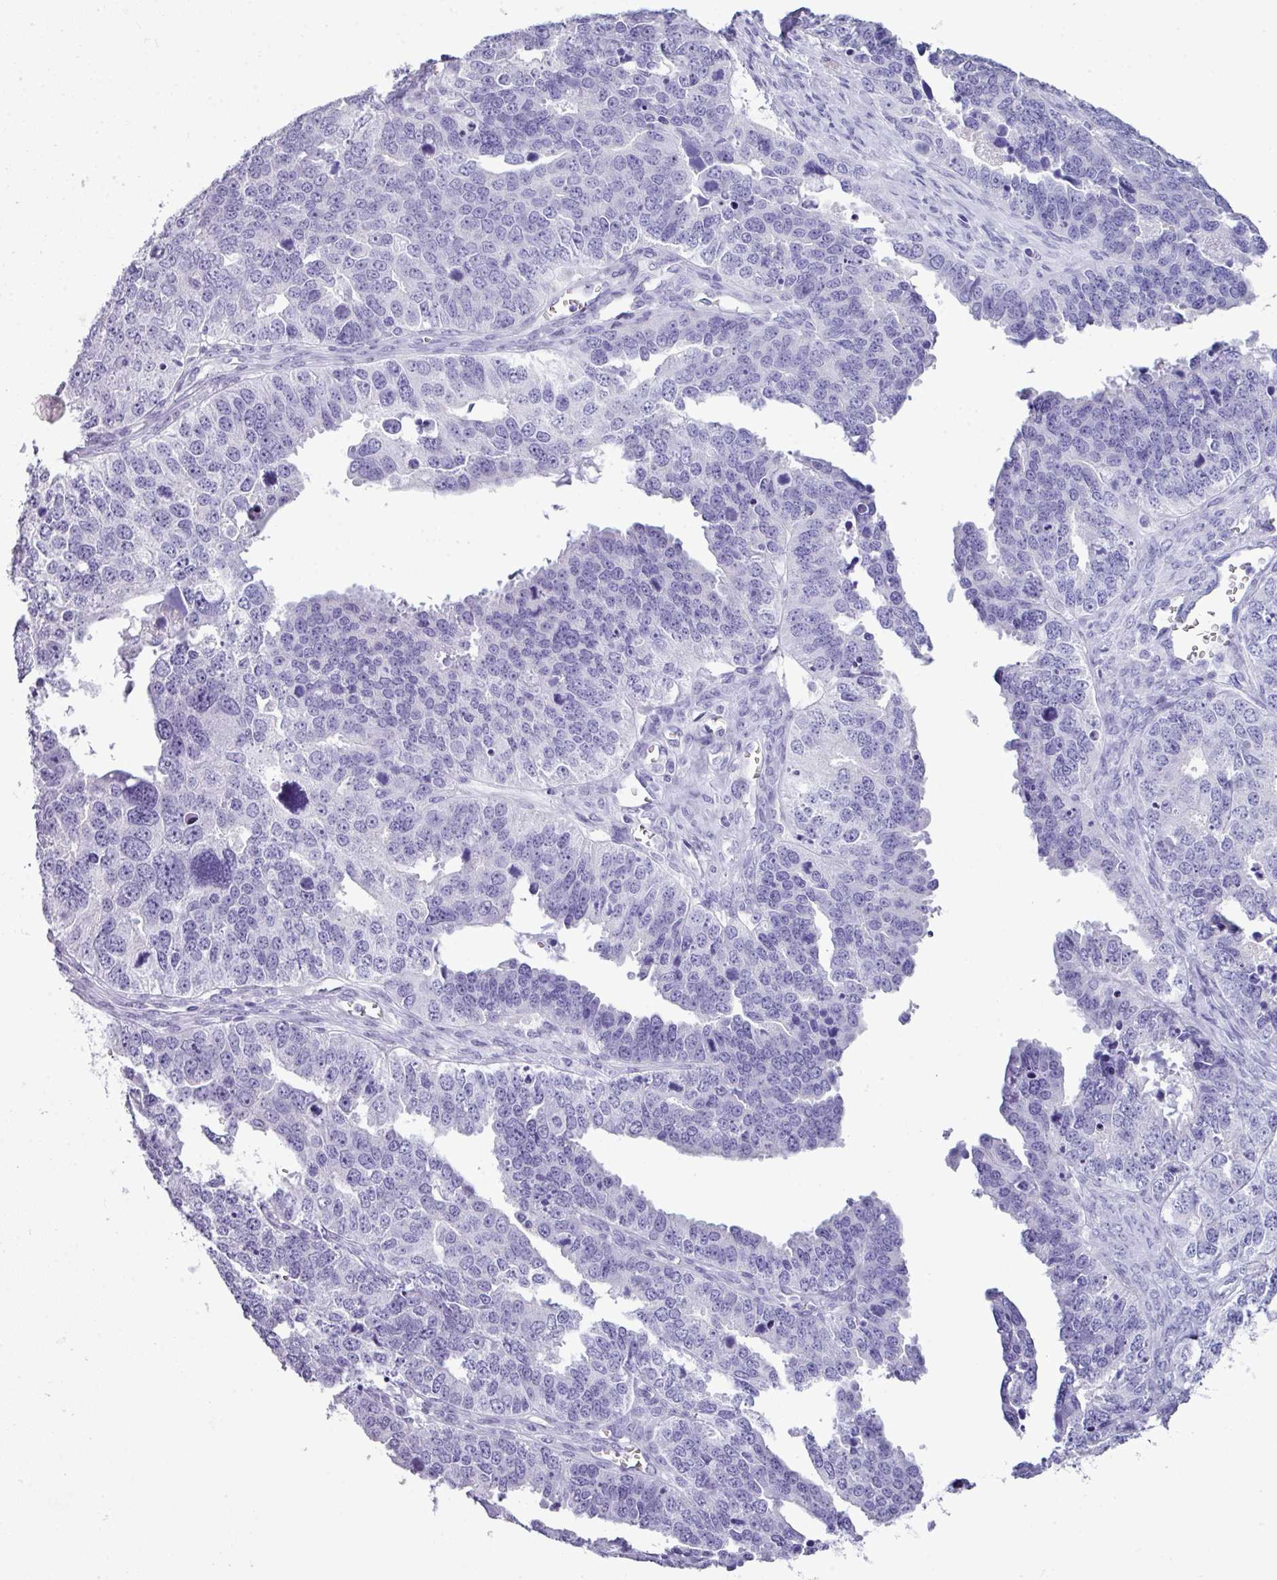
{"staining": {"intensity": "negative", "quantity": "none", "location": "none"}, "tissue": "ovarian cancer", "cell_type": "Tumor cells", "image_type": "cancer", "snomed": [{"axis": "morphology", "description": "Cystadenocarcinoma, serous, NOS"}, {"axis": "topography", "description": "Ovary"}], "caption": "The IHC image has no significant staining in tumor cells of ovarian serous cystadenocarcinoma tissue.", "gene": "ABCC5", "patient": {"sex": "female", "age": 76}}